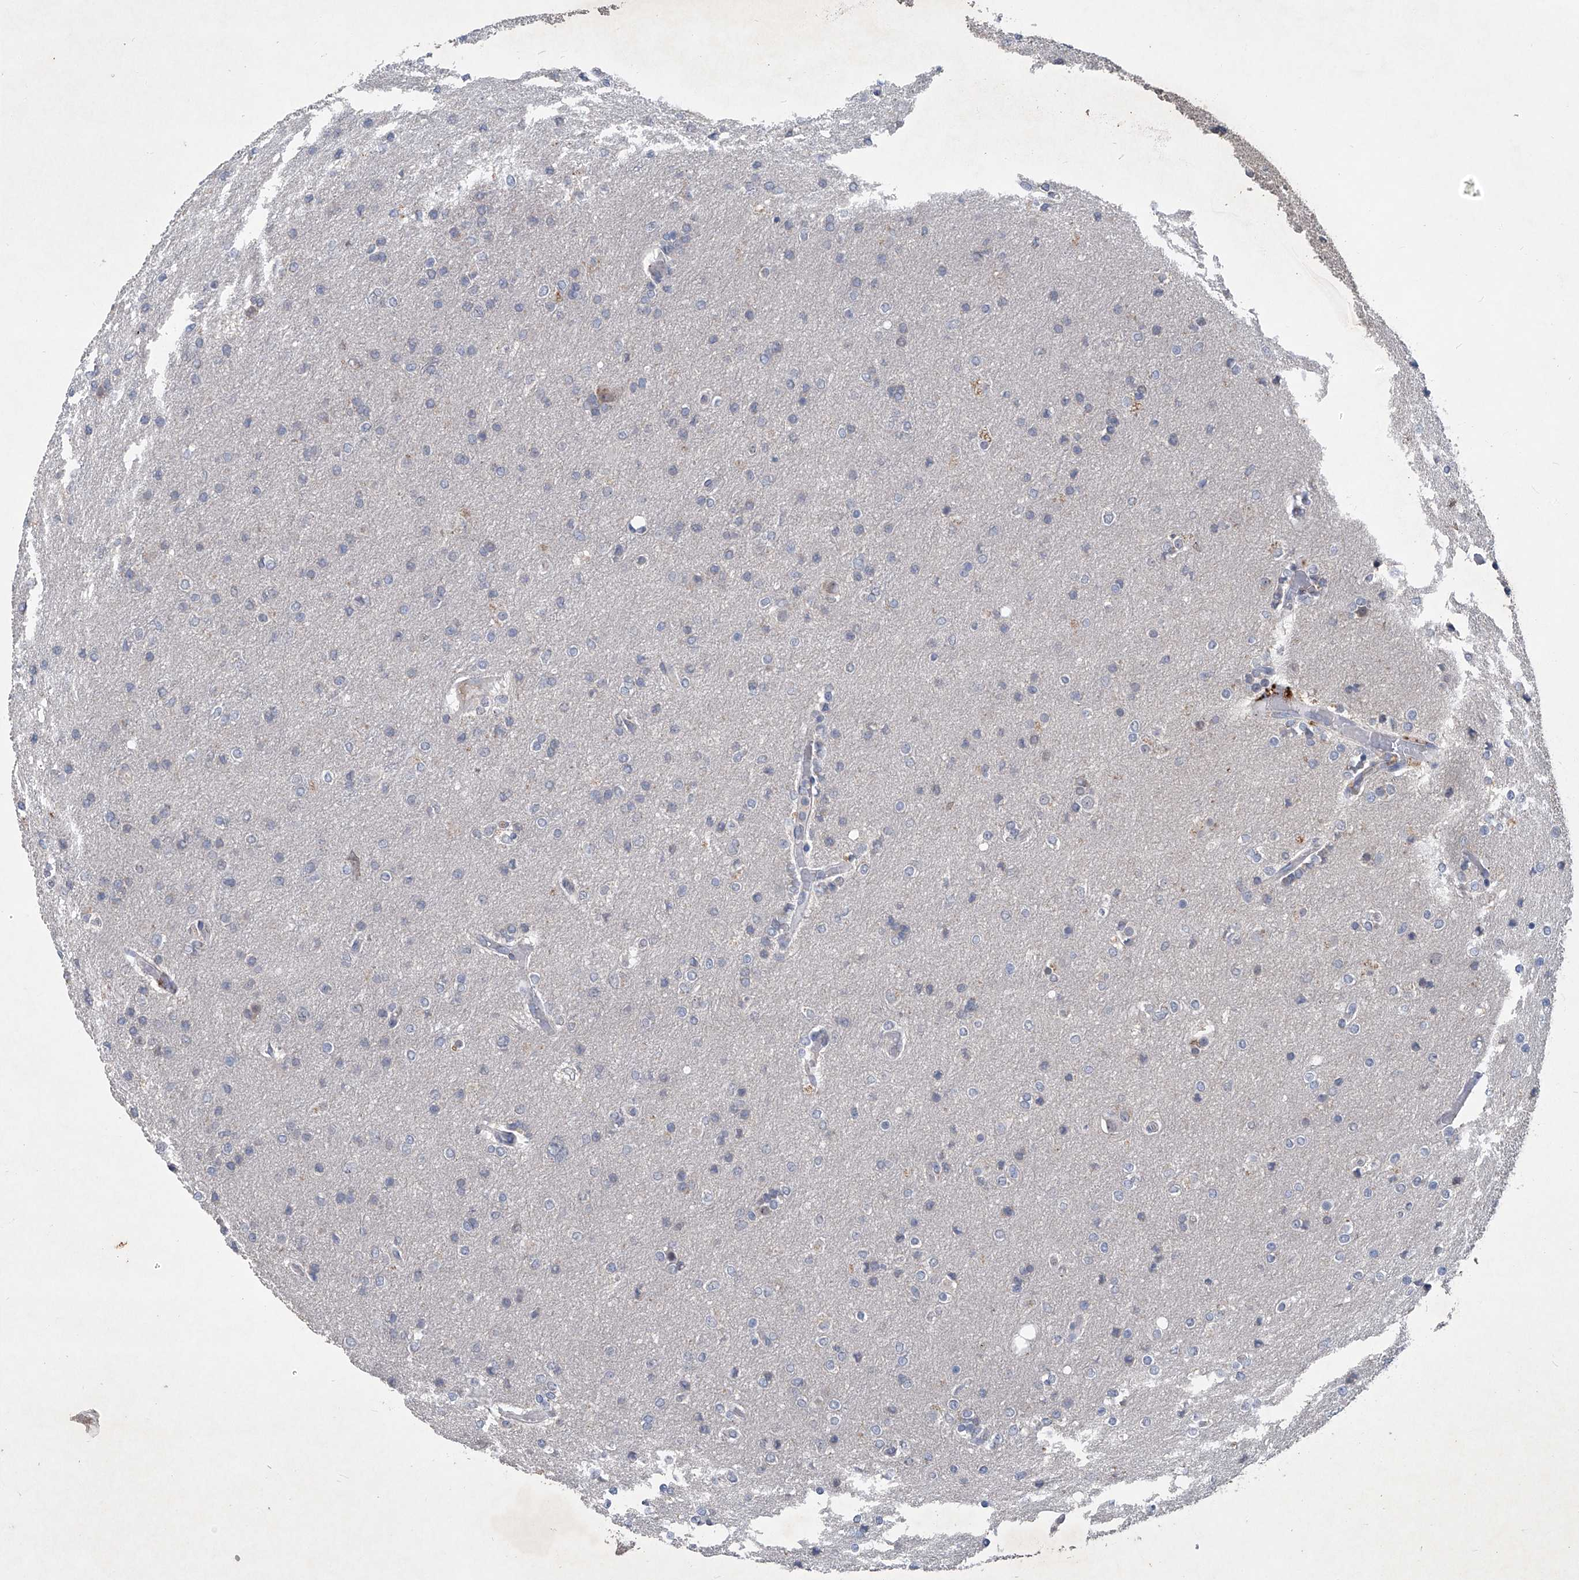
{"staining": {"intensity": "negative", "quantity": "none", "location": "none"}, "tissue": "glioma", "cell_type": "Tumor cells", "image_type": "cancer", "snomed": [{"axis": "morphology", "description": "Glioma, malignant, High grade"}, {"axis": "topography", "description": "Cerebral cortex"}], "caption": "DAB immunohistochemical staining of malignant glioma (high-grade) reveals no significant positivity in tumor cells.", "gene": "PCSK5", "patient": {"sex": "female", "age": 36}}